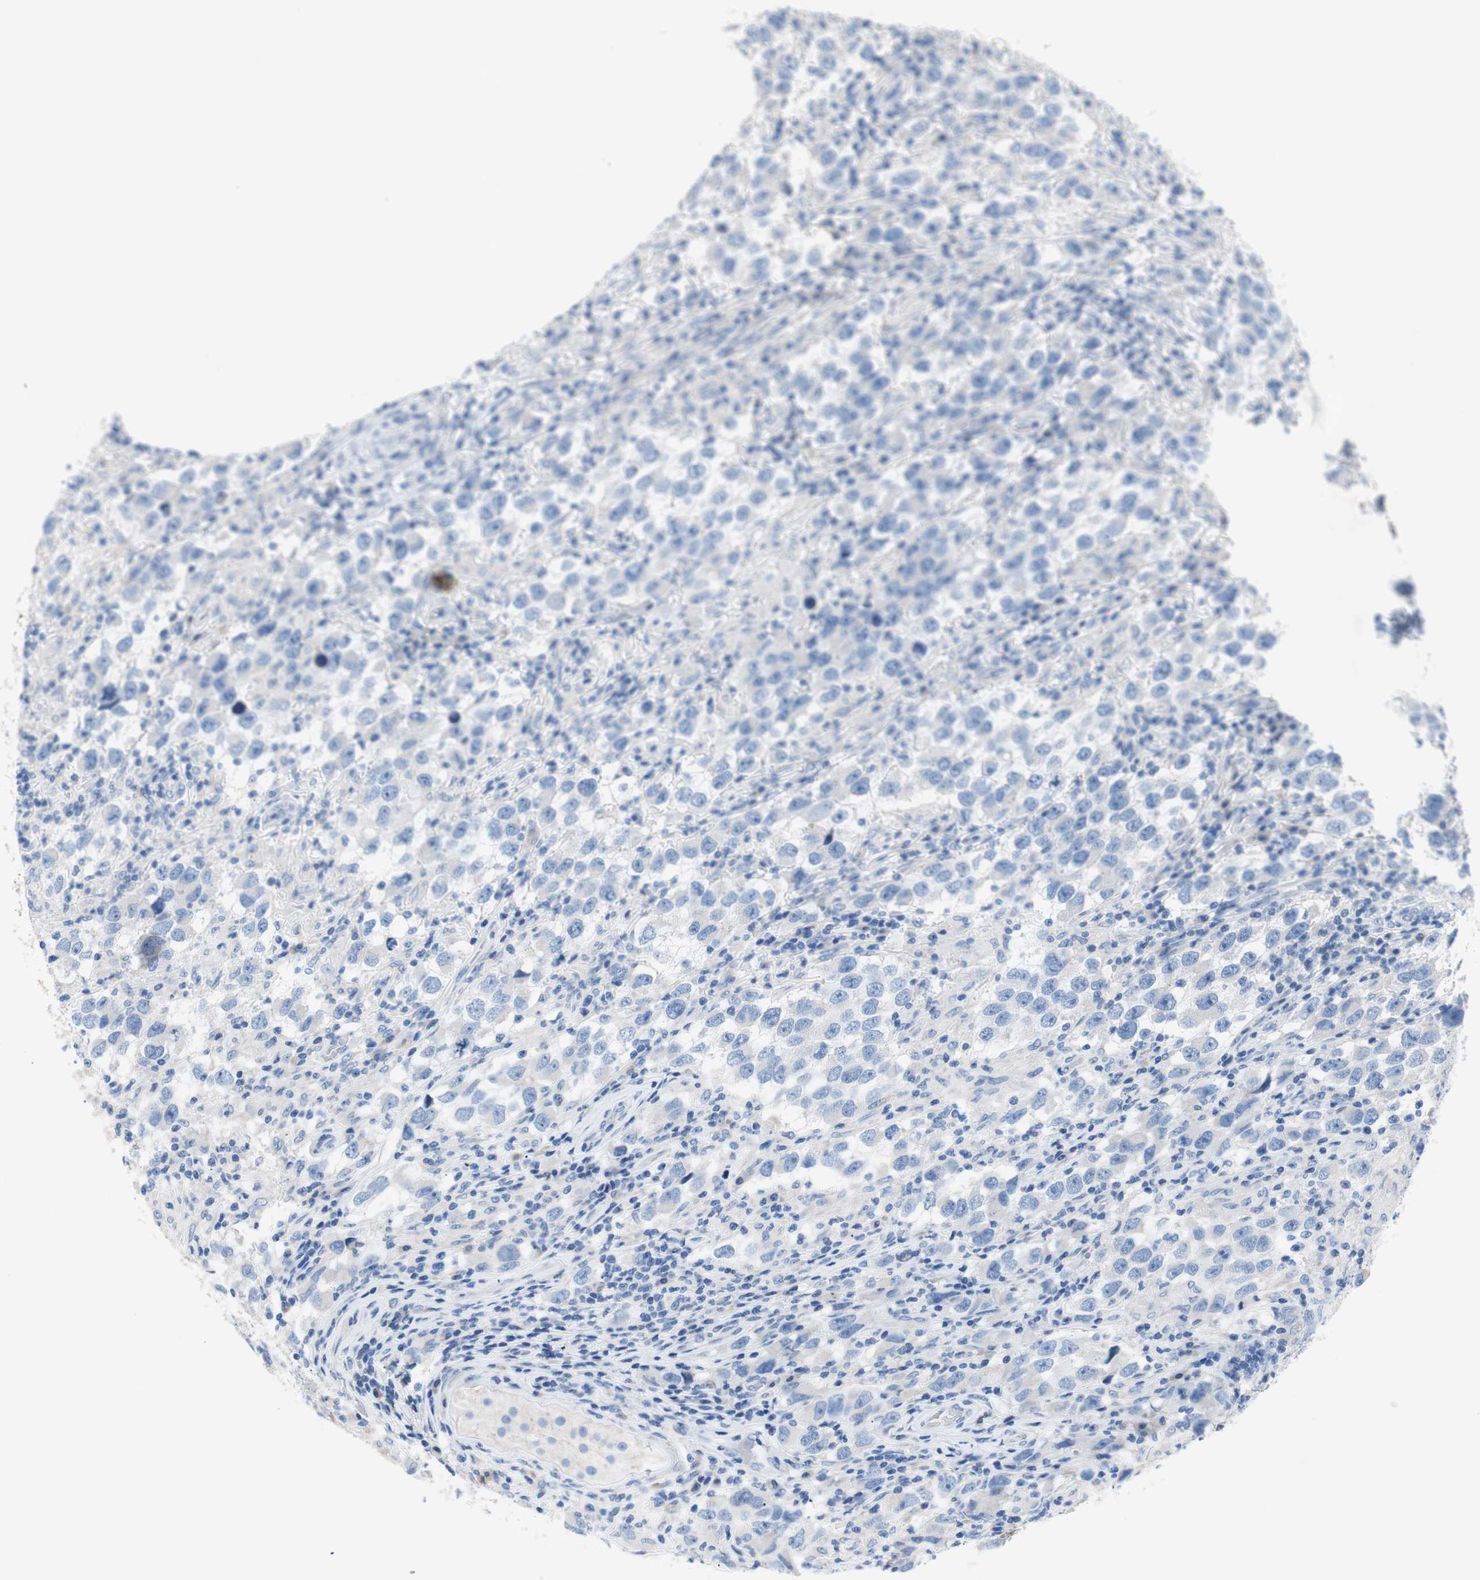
{"staining": {"intensity": "negative", "quantity": "none", "location": "none"}, "tissue": "testis cancer", "cell_type": "Tumor cells", "image_type": "cancer", "snomed": [{"axis": "morphology", "description": "Carcinoma, Embryonal, NOS"}, {"axis": "topography", "description": "Testis"}], "caption": "An IHC micrograph of testis cancer (embryonal carcinoma) is shown. There is no staining in tumor cells of testis cancer (embryonal carcinoma).", "gene": "TMIGD2", "patient": {"sex": "male", "age": 21}}